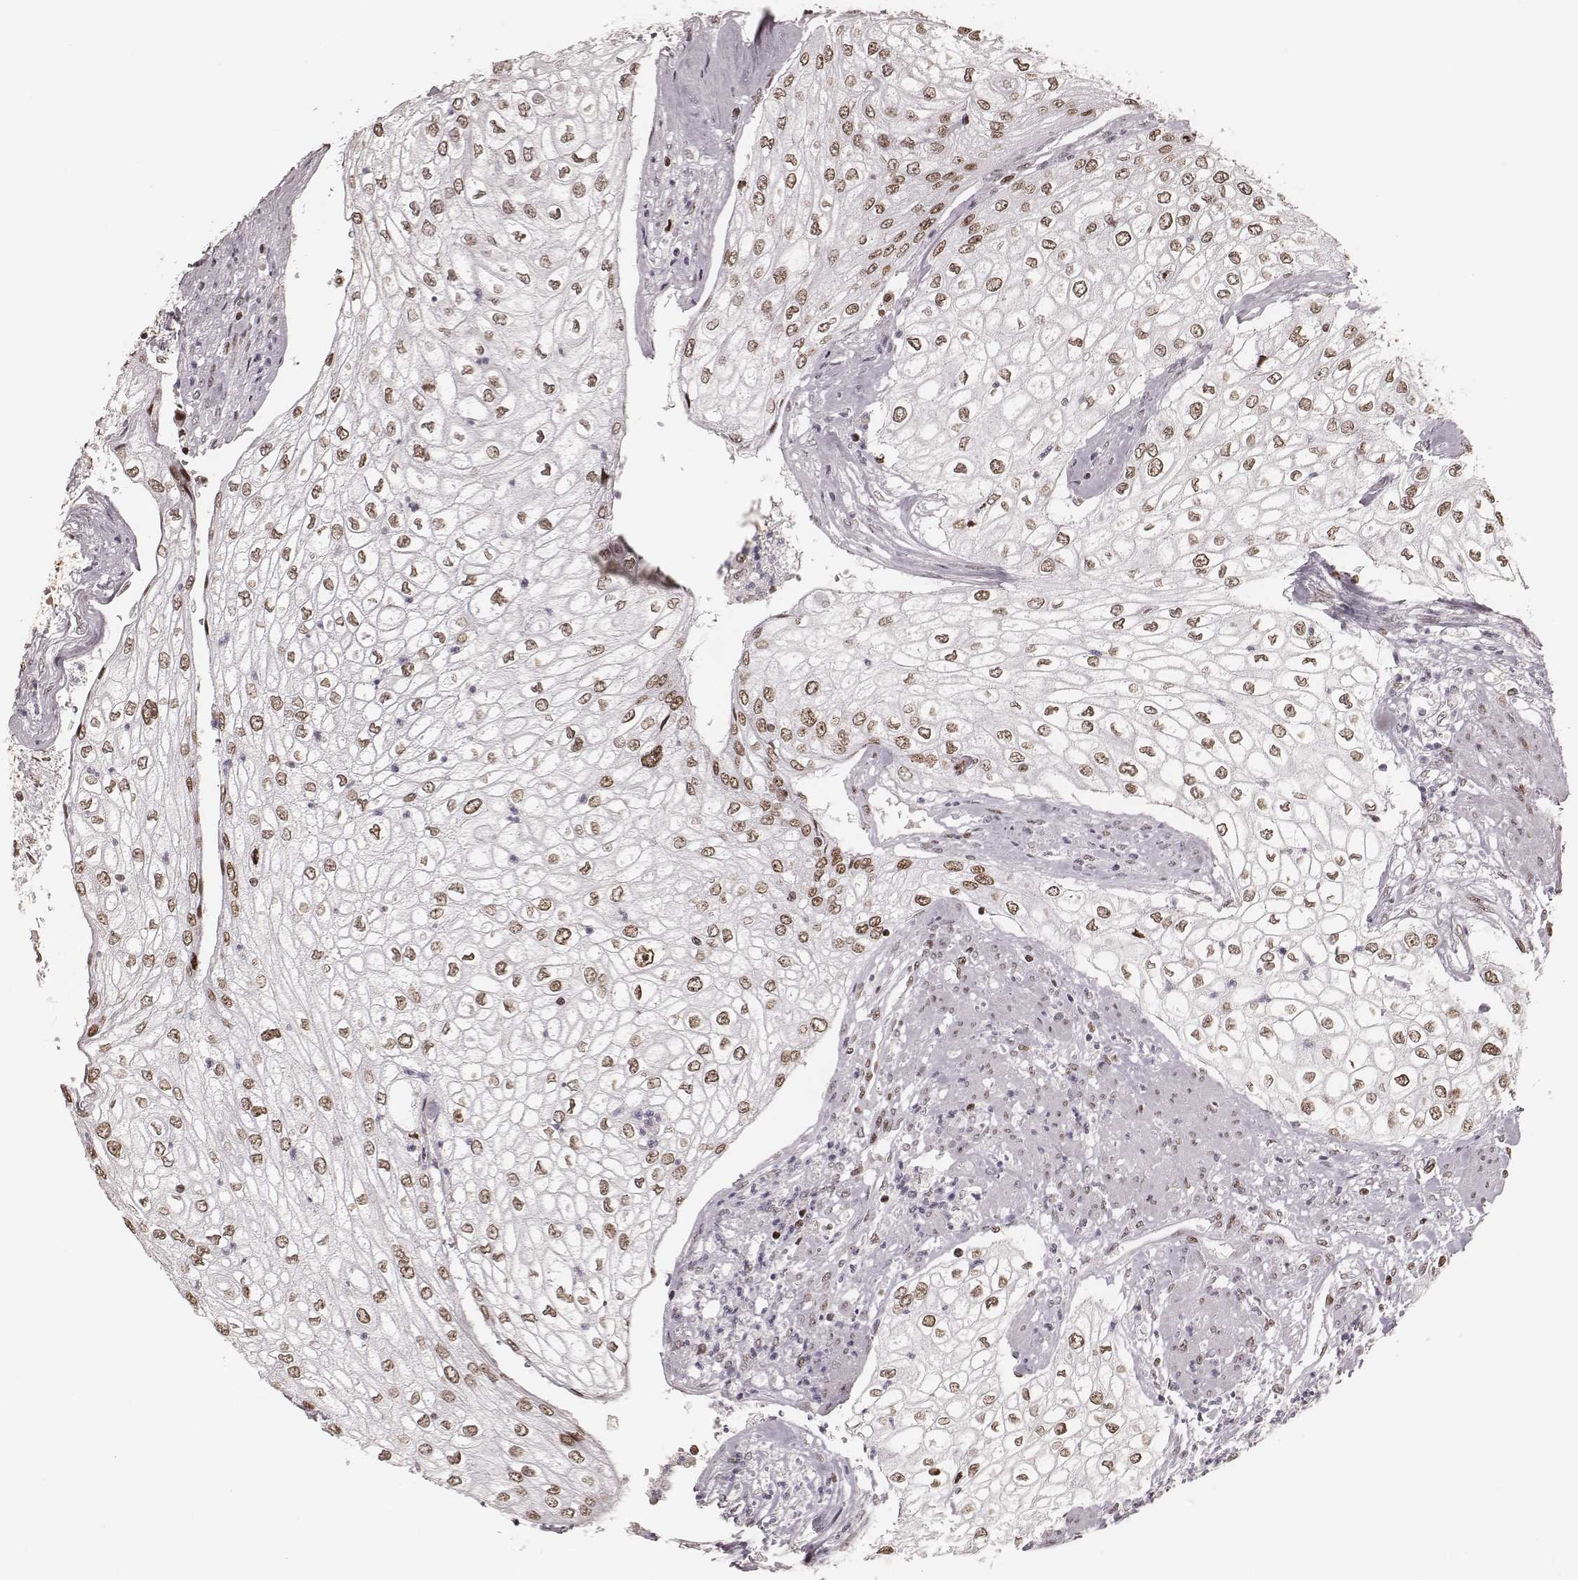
{"staining": {"intensity": "moderate", "quantity": ">75%", "location": "nuclear"}, "tissue": "urothelial cancer", "cell_type": "Tumor cells", "image_type": "cancer", "snomed": [{"axis": "morphology", "description": "Urothelial carcinoma, High grade"}, {"axis": "topography", "description": "Urinary bladder"}], "caption": "Tumor cells exhibit medium levels of moderate nuclear staining in about >75% of cells in human high-grade urothelial carcinoma.", "gene": "PARP1", "patient": {"sex": "male", "age": 62}}